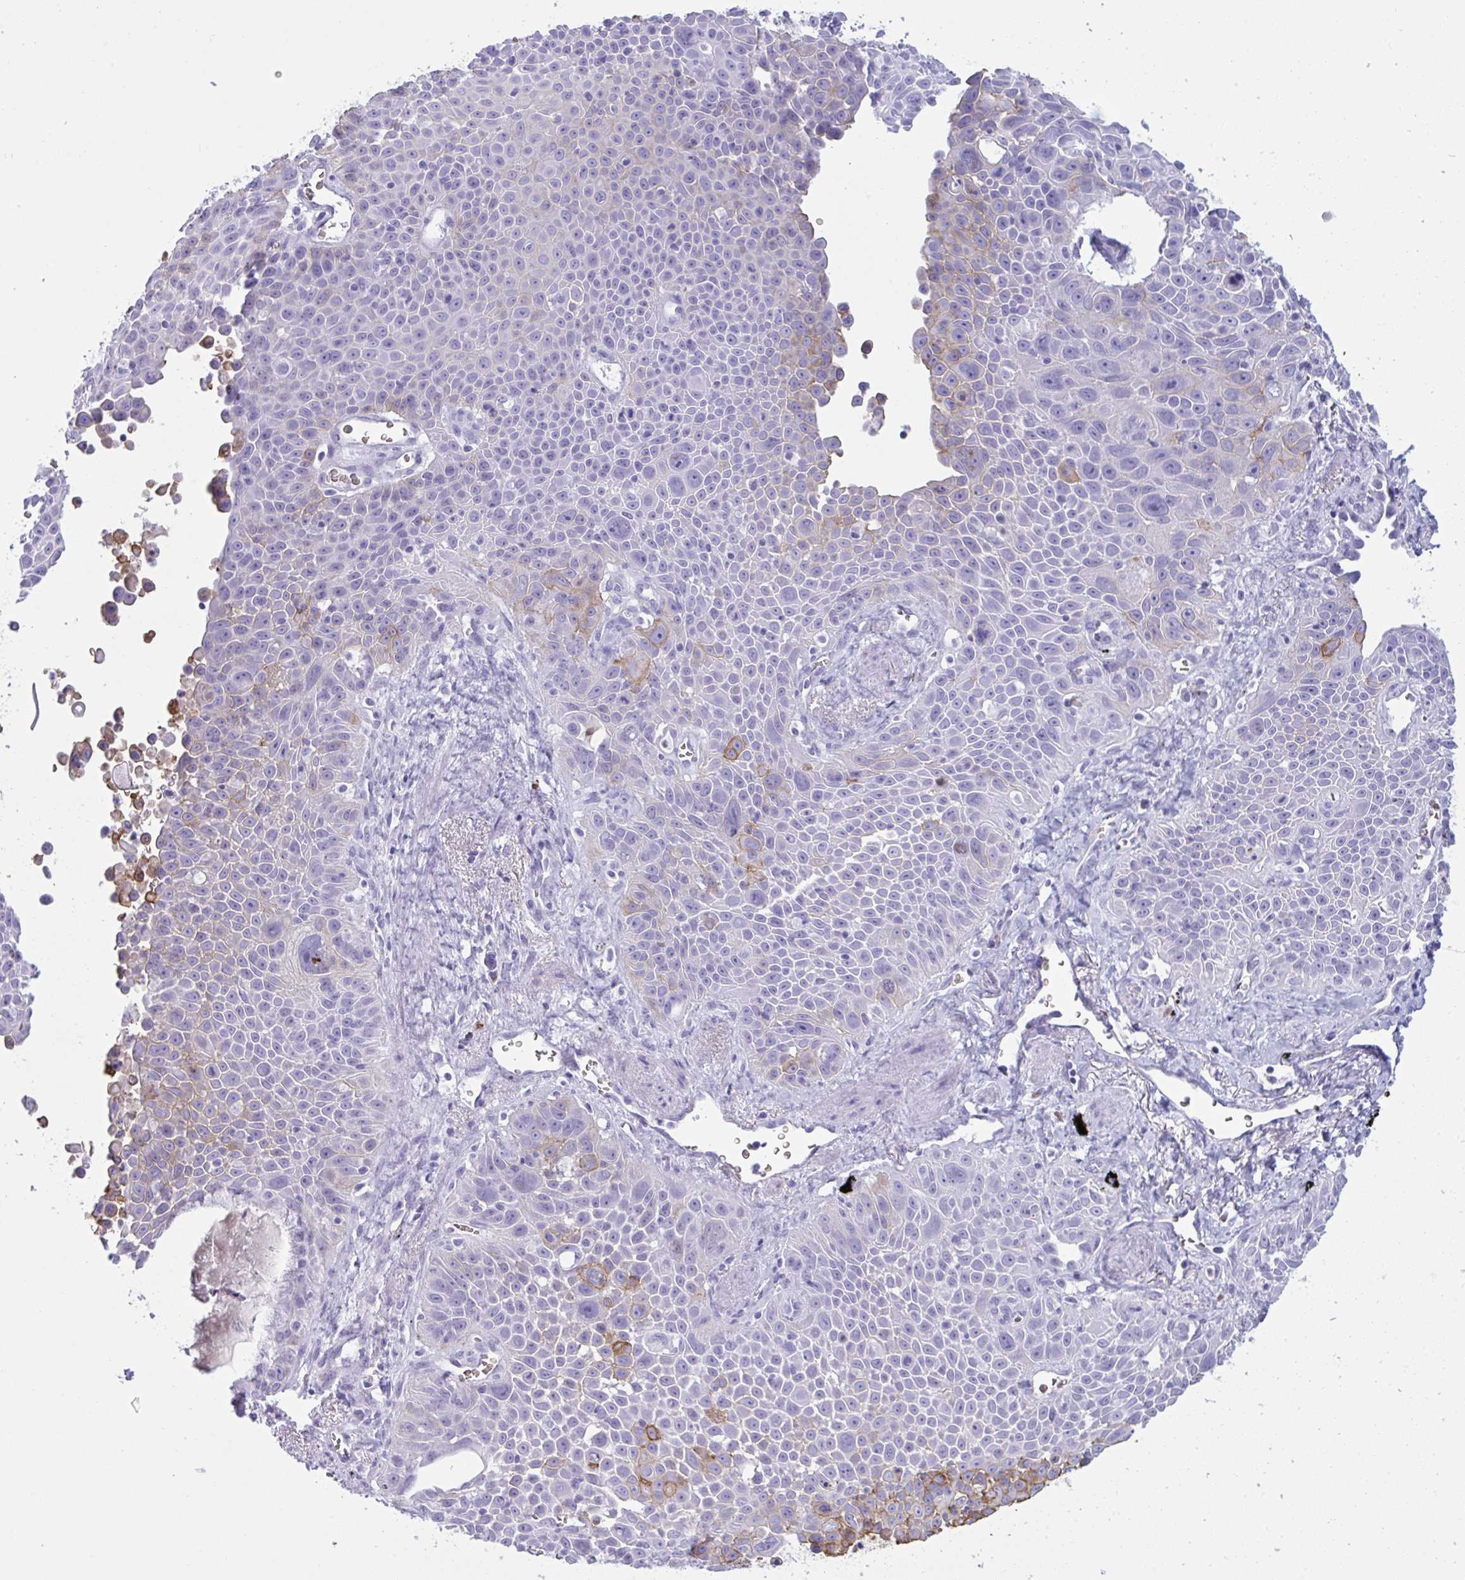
{"staining": {"intensity": "weak", "quantity": "<25%", "location": "cytoplasmic/membranous"}, "tissue": "lung cancer", "cell_type": "Tumor cells", "image_type": "cancer", "snomed": [{"axis": "morphology", "description": "Squamous cell carcinoma, NOS"}, {"axis": "morphology", "description": "Squamous cell carcinoma, metastatic, NOS"}, {"axis": "topography", "description": "Lymph node"}, {"axis": "topography", "description": "Lung"}], "caption": "Micrograph shows no protein positivity in tumor cells of lung cancer tissue. The staining is performed using DAB (3,3'-diaminobenzidine) brown chromogen with nuclei counter-stained in using hematoxylin.", "gene": "SLC2A1", "patient": {"sex": "female", "age": 62}}